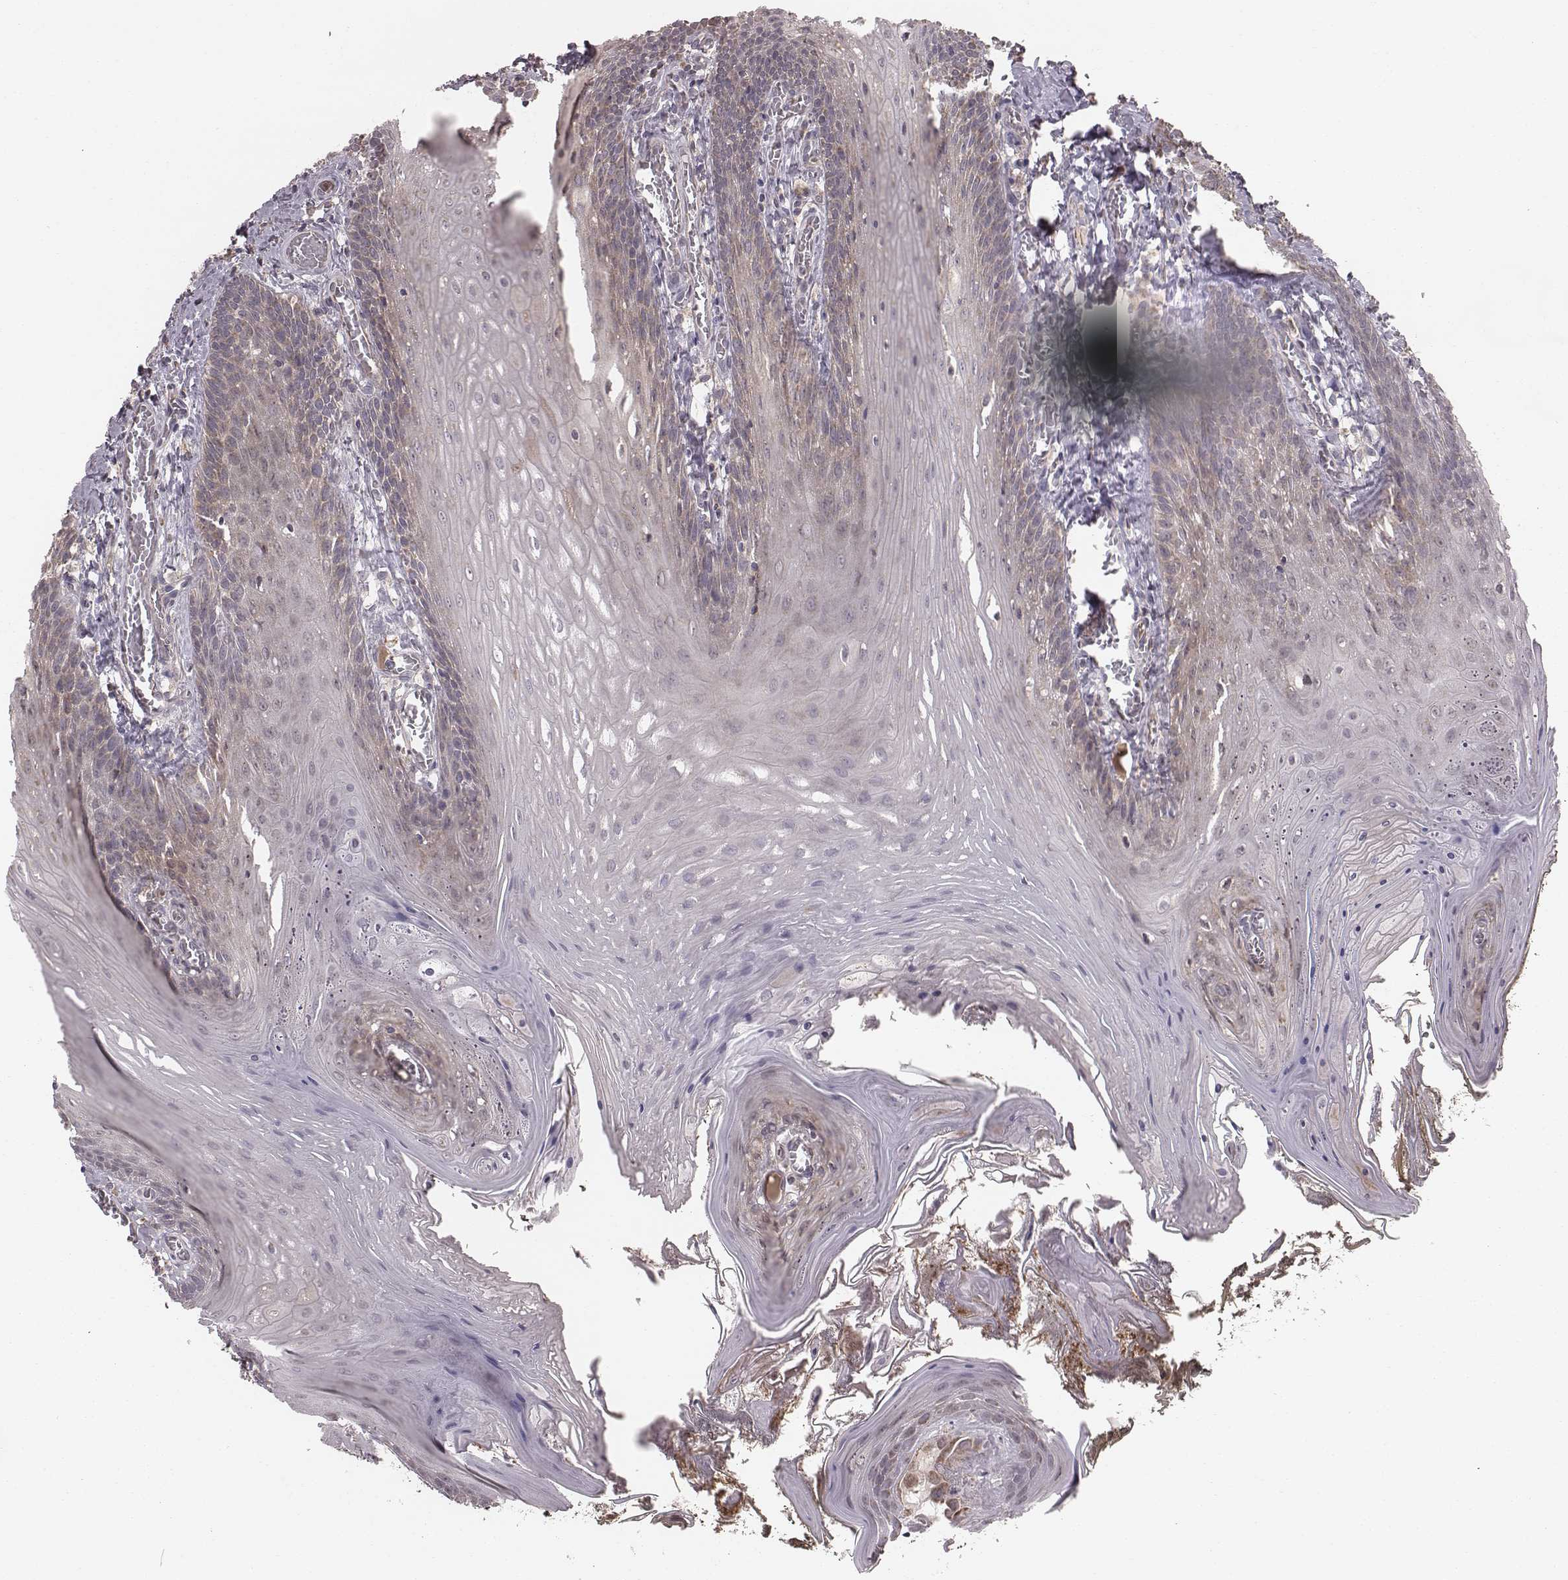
{"staining": {"intensity": "weak", "quantity": "<25%", "location": "cytoplasmic/membranous"}, "tissue": "oral mucosa", "cell_type": "Squamous epithelial cells", "image_type": "normal", "snomed": [{"axis": "morphology", "description": "Normal tissue, NOS"}, {"axis": "topography", "description": "Oral tissue"}], "caption": "Immunohistochemistry (IHC) image of benign human oral mucosa stained for a protein (brown), which demonstrates no expression in squamous epithelial cells.", "gene": "PDCD2L", "patient": {"sex": "male", "age": 9}}